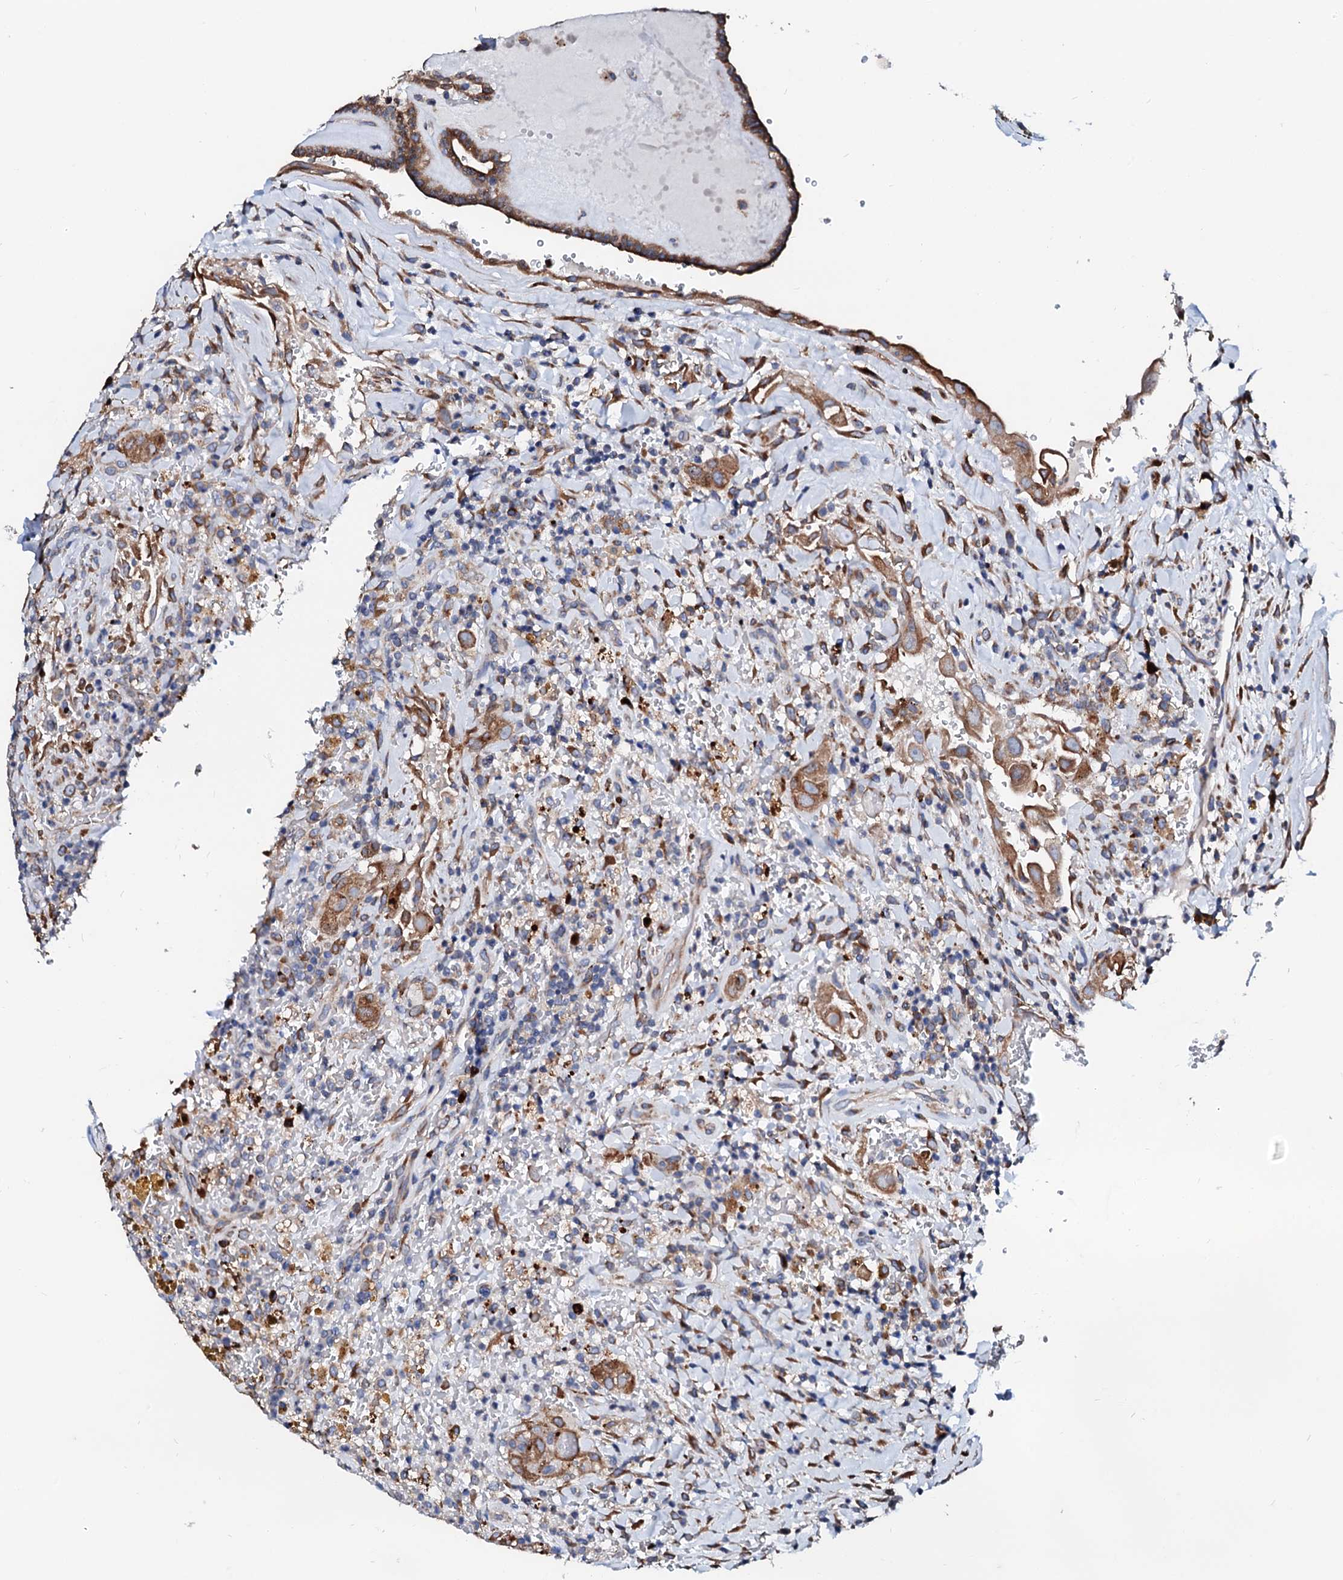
{"staining": {"intensity": "strong", "quantity": ">75%", "location": "cytoplasmic/membranous"}, "tissue": "thyroid cancer", "cell_type": "Tumor cells", "image_type": "cancer", "snomed": [{"axis": "morphology", "description": "Papillary adenocarcinoma, NOS"}, {"axis": "topography", "description": "Thyroid gland"}], "caption": "Immunohistochemical staining of human thyroid papillary adenocarcinoma demonstrates high levels of strong cytoplasmic/membranous protein staining in about >75% of tumor cells. (IHC, brightfield microscopy, high magnification).", "gene": "LMAN1", "patient": {"sex": "male", "age": 77}}